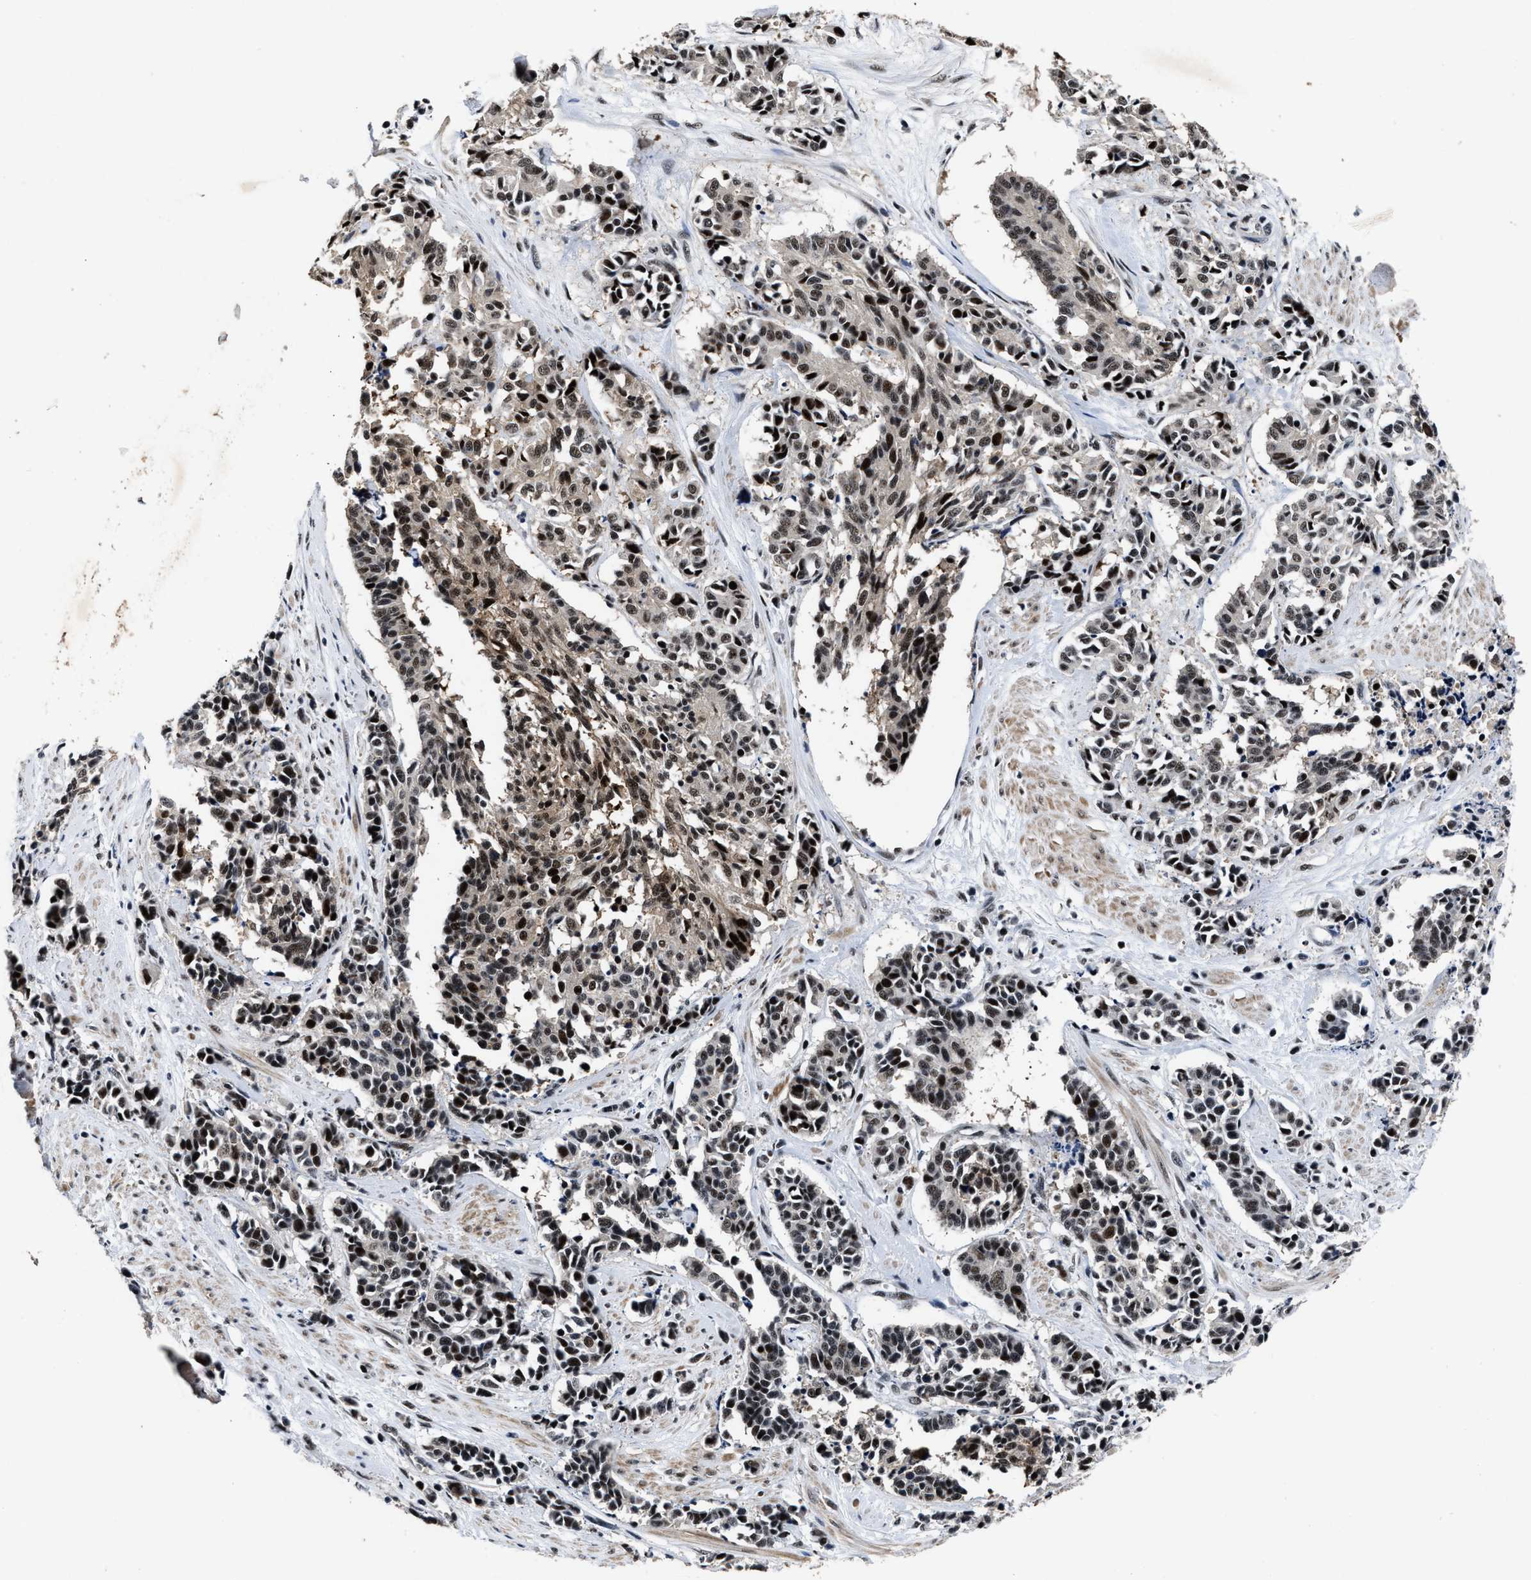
{"staining": {"intensity": "moderate", "quantity": ">75%", "location": "nuclear"}, "tissue": "cervical cancer", "cell_type": "Tumor cells", "image_type": "cancer", "snomed": [{"axis": "morphology", "description": "Squamous cell carcinoma, NOS"}, {"axis": "topography", "description": "Cervix"}], "caption": "This micrograph shows IHC staining of cervical squamous cell carcinoma, with medium moderate nuclear staining in about >75% of tumor cells.", "gene": "ZNF233", "patient": {"sex": "female", "age": 35}}